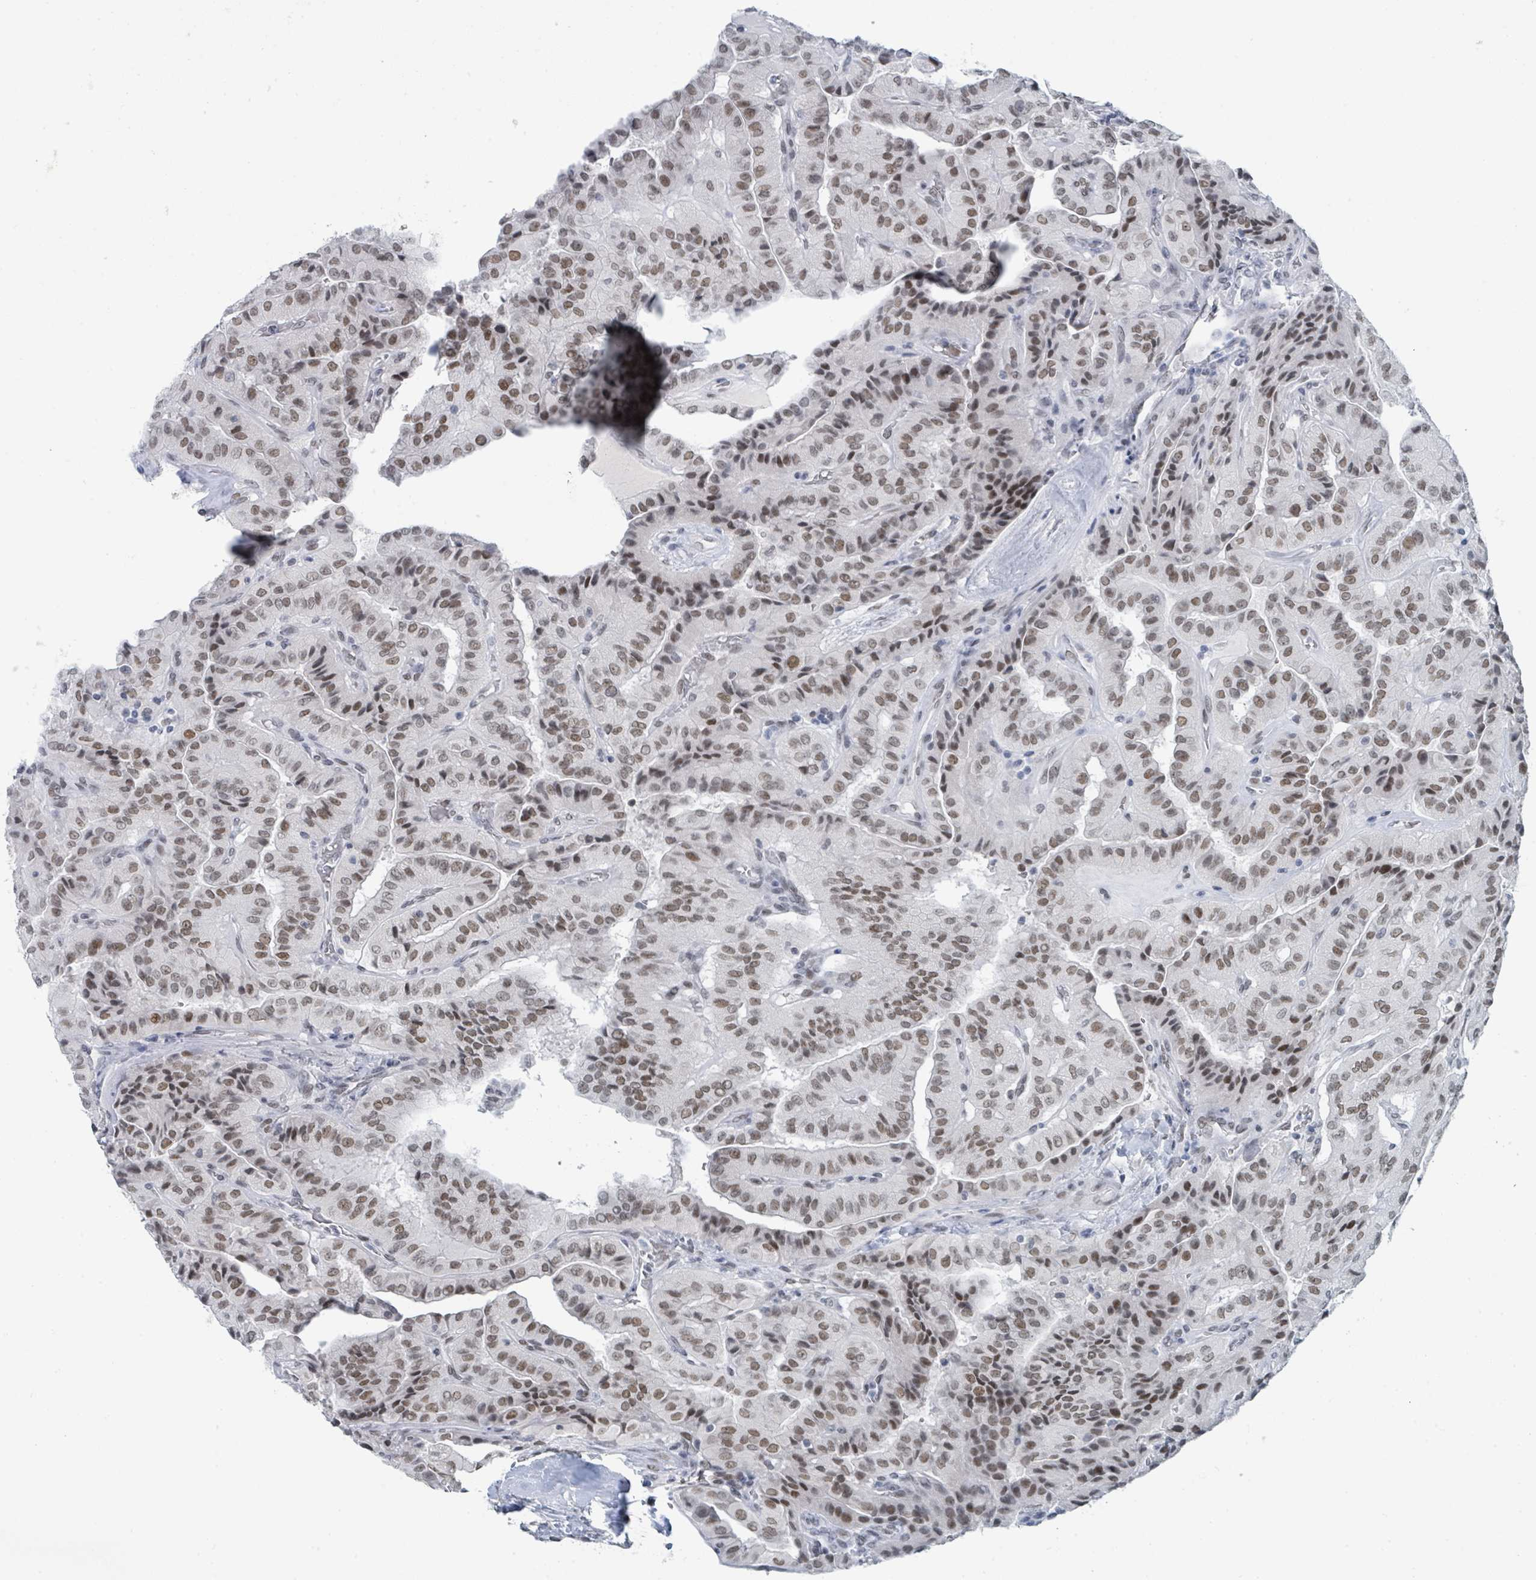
{"staining": {"intensity": "moderate", "quantity": ">75%", "location": "nuclear"}, "tissue": "thyroid cancer", "cell_type": "Tumor cells", "image_type": "cancer", "snomed": [{"axis": "morphology", "description": "Normal tissue, NOS"}, {"axis": "morphology", "description": "Papillary adenocarcinoma, NOS"}, {"axis": "topography", "description": "Thyroid gland"}], "caption": "Human thyroid papillary adenocarcinoma stained with a brown dye exhibits moderate nuclear positive staining in about >75% of tumor cells.", "gene": "EHMT2", "patient": {"sex": "female", "age": 59}}